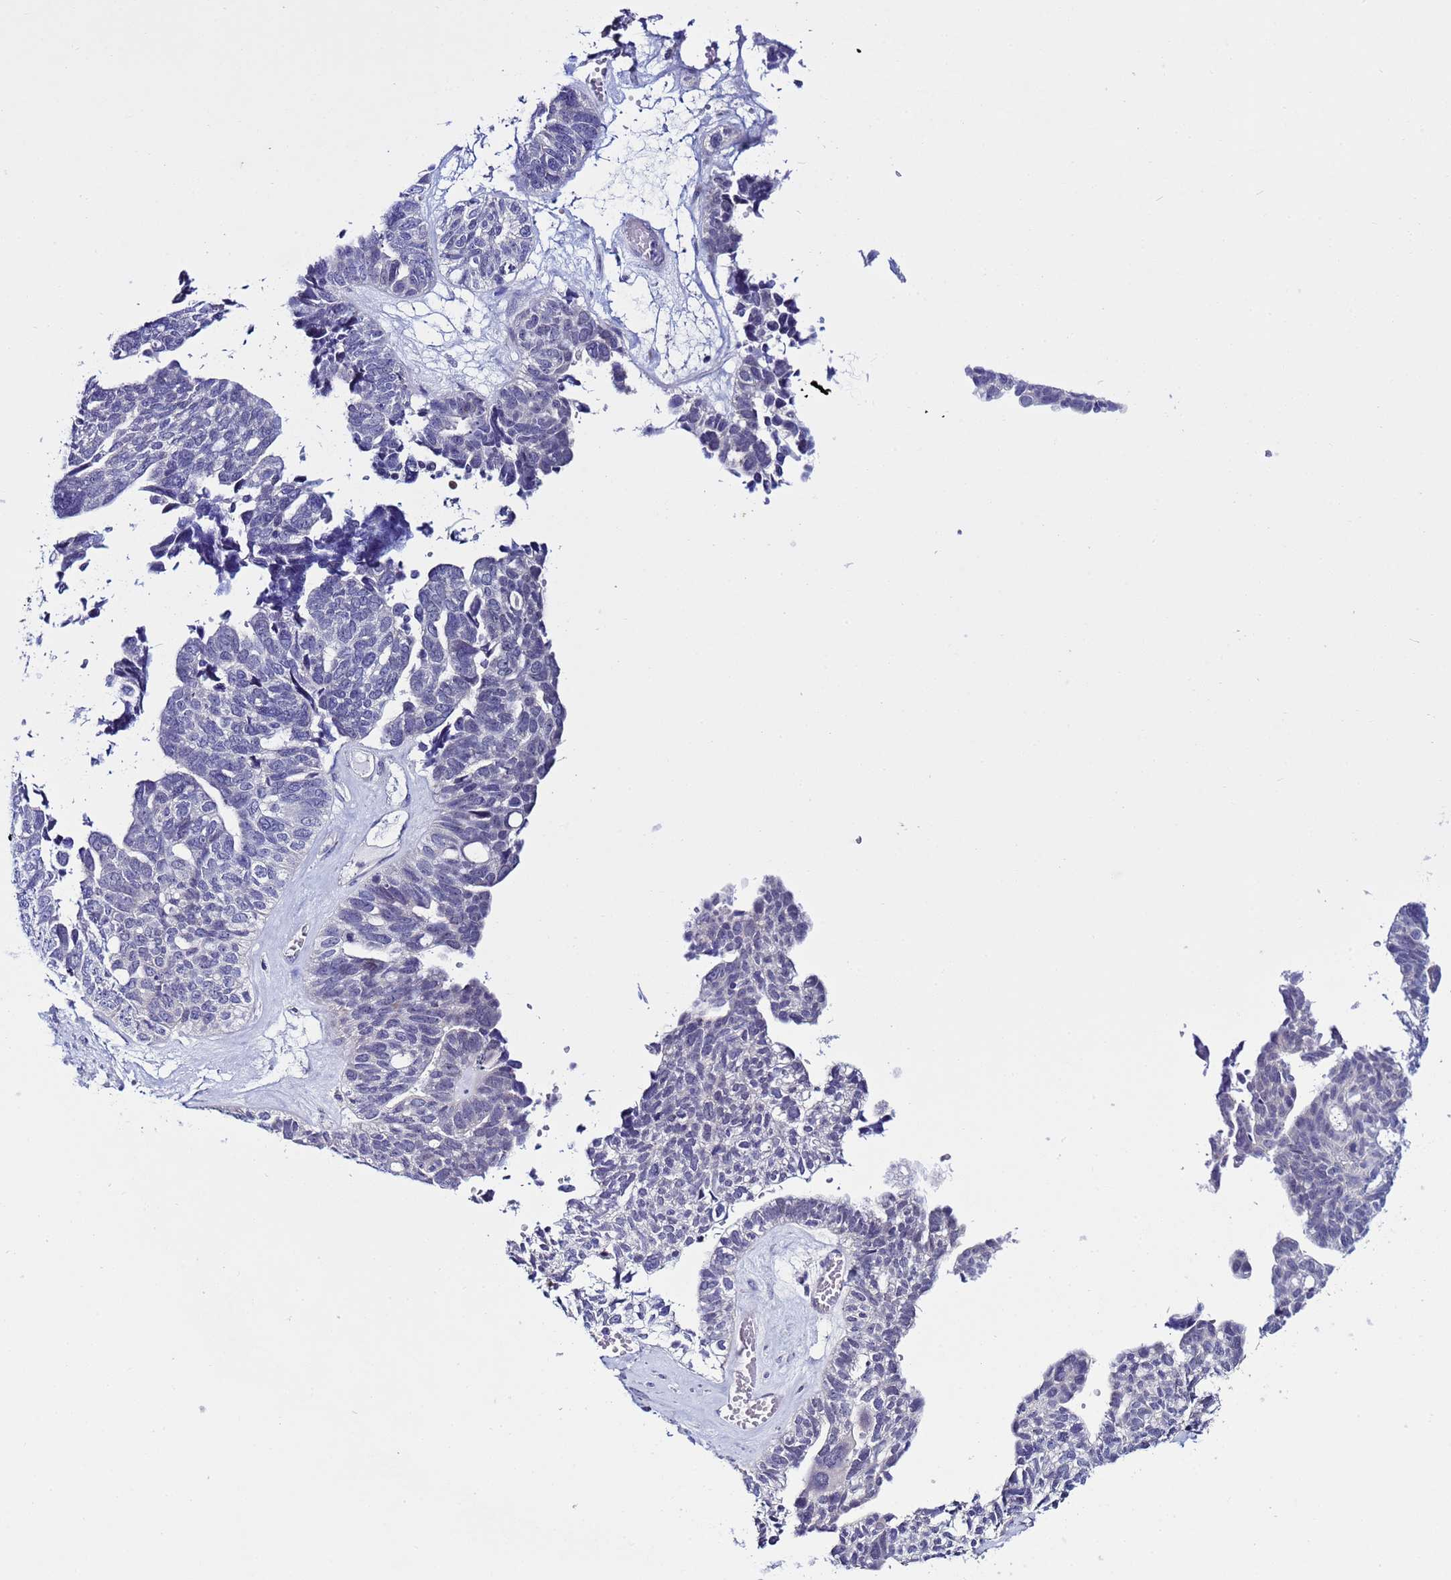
{"staining": {"intensity": "negative", "quantity": "none", "location": "none"}, "tissue": "ovarian cancer", "cell_type": "Tumor cells", "image_type": "cancer", "snomed": [{"axis": "morphology", "description": "Cystadenocarcinoma, serous, NOS"}, {"axis": "topography", "description": "Ovary"}], "caption": "Immunohistochemistry (IHC) of human ovarian serous cystadenocarcinoma shows no positivity in tumor cells.", "gene": "IGSF11", "patient": {"sex": "female", "age": 79}}